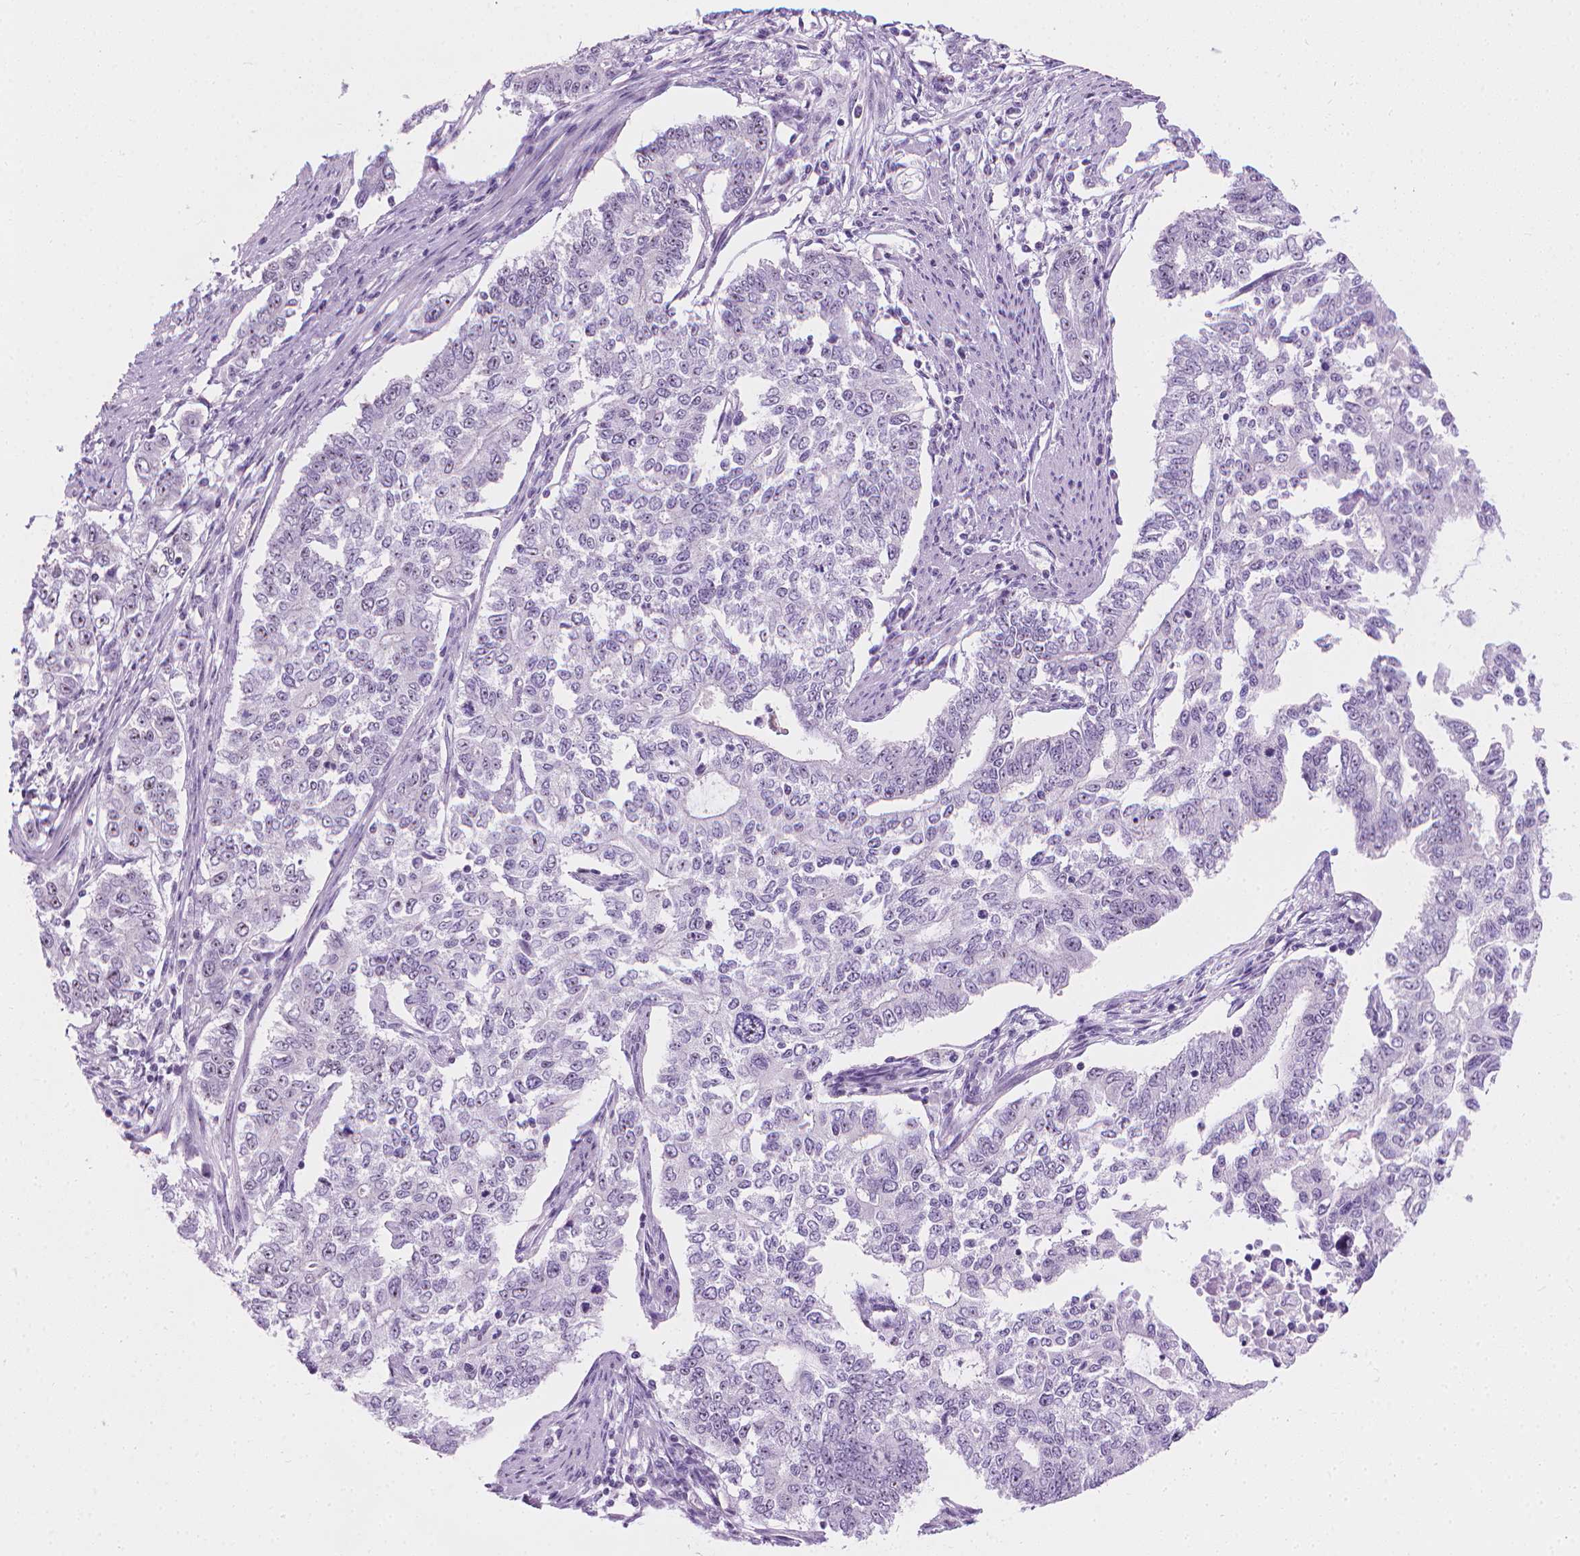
{"staining": {"intensity": "negative", "quantity": "none", "location": "none"}, "tissue": "endometrial cancer", "cell_type": "Tumor cells", "image_type": "cancer", "snomed": [{"axis": "morphology", "description": "Adenocarcinoma, NOS"}, {"axis": "topography", "description": "Uterus"}], "caption": "A histopathology image of human endometrial adenocarcinoma is negative for staining in tumor cells. (DAB immunohistochemistry (IHC), high magnification).", "gene": "NOL7", "patient": {"sex": "female", "age": 59}}